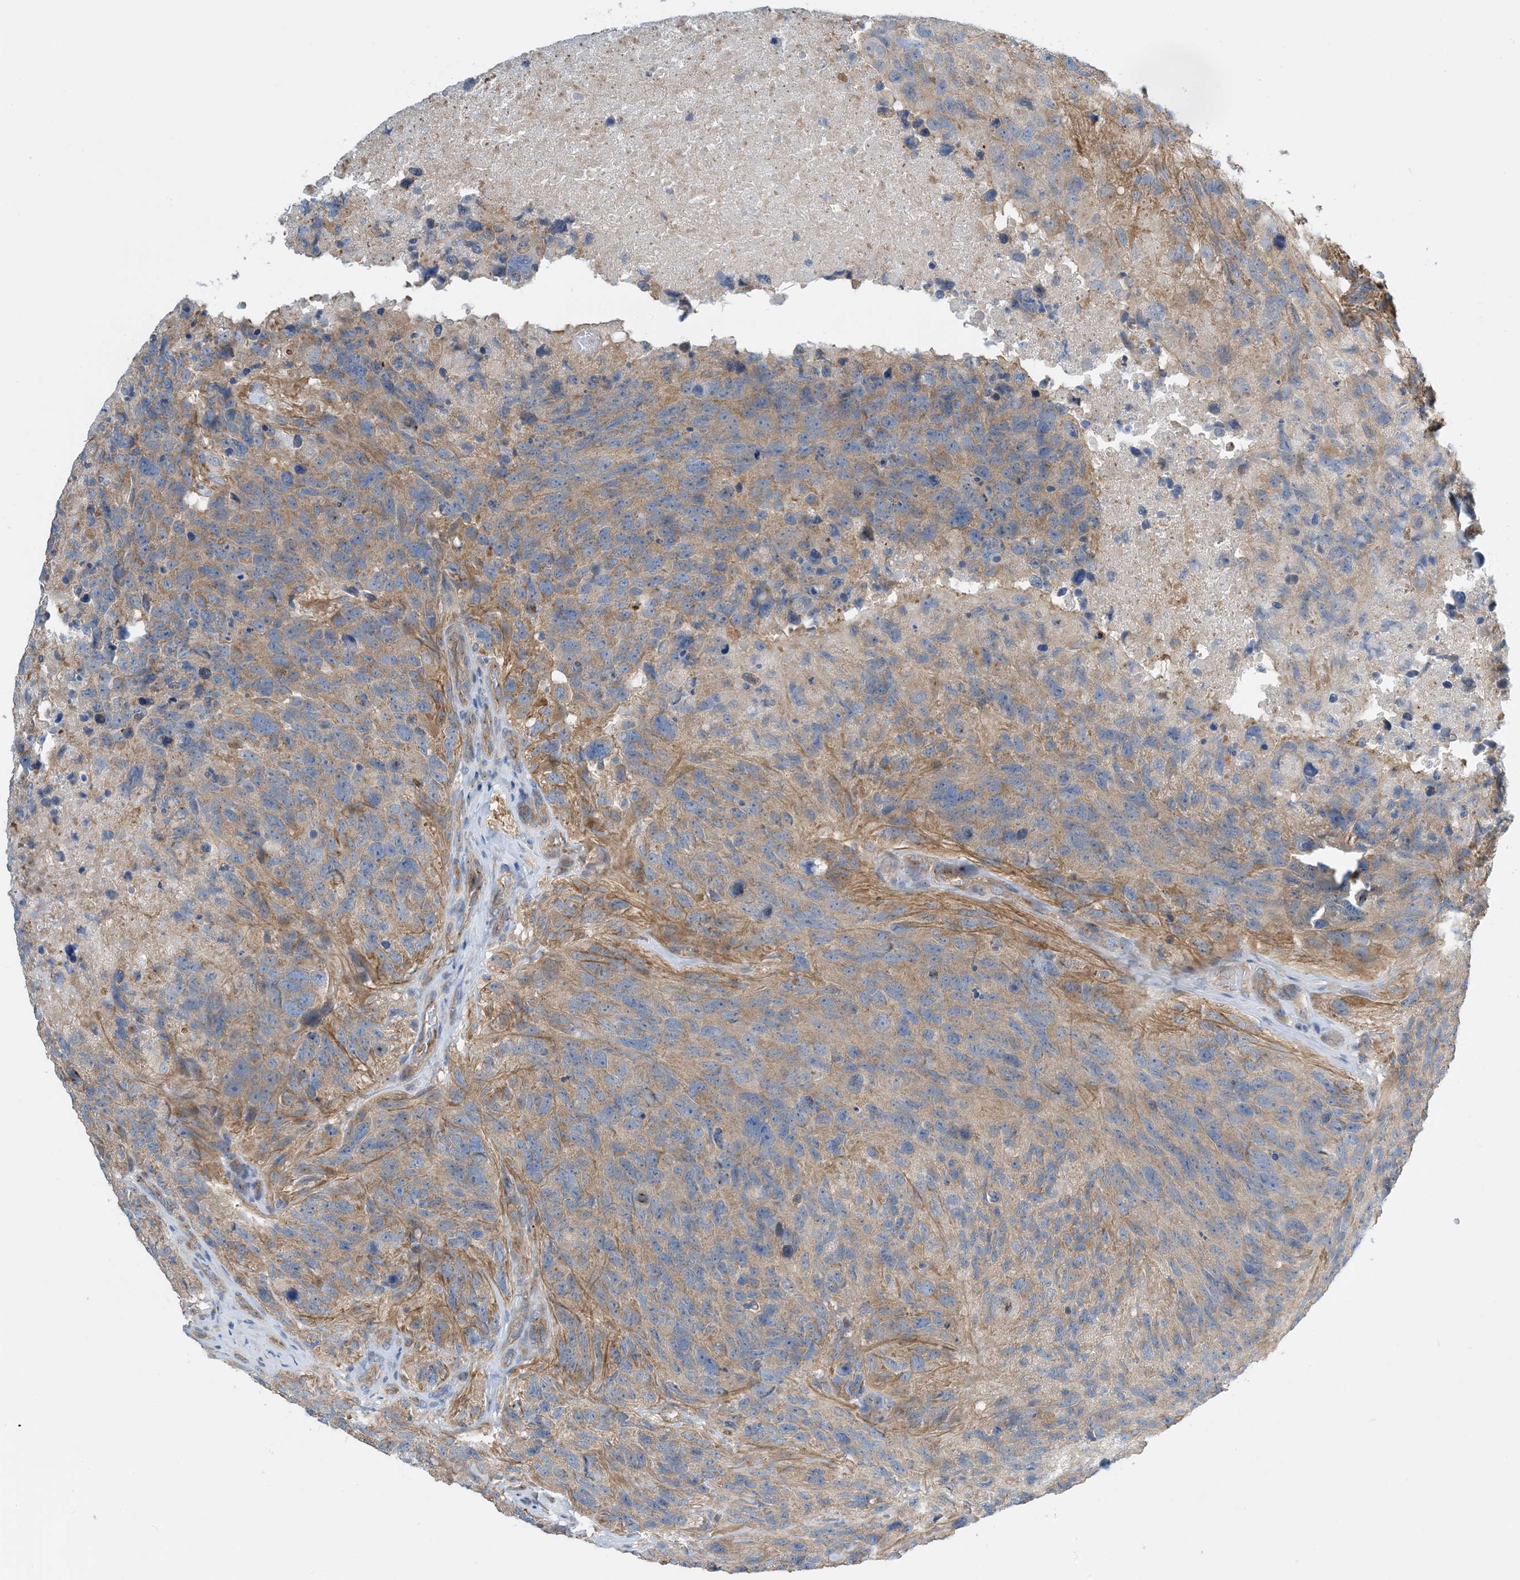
{"staining": {"intensity": "negative", "quantity": "none", "location": "none"}, "tissue": "glioma", "cell_type": "Tumor cells", "image_type": "cancer", "snomed": [{"axis": "morphology", "description": "Glioma, malignant, High grade"}, {"axis": "topography", "description": "Brain"}], "caption": "Malignant glioma (high-grade) stained for a protein using IHC reveals no positivity tumor cells.", "gene": "SIDT1", "patient": {"sex": "male", "age": 69}}